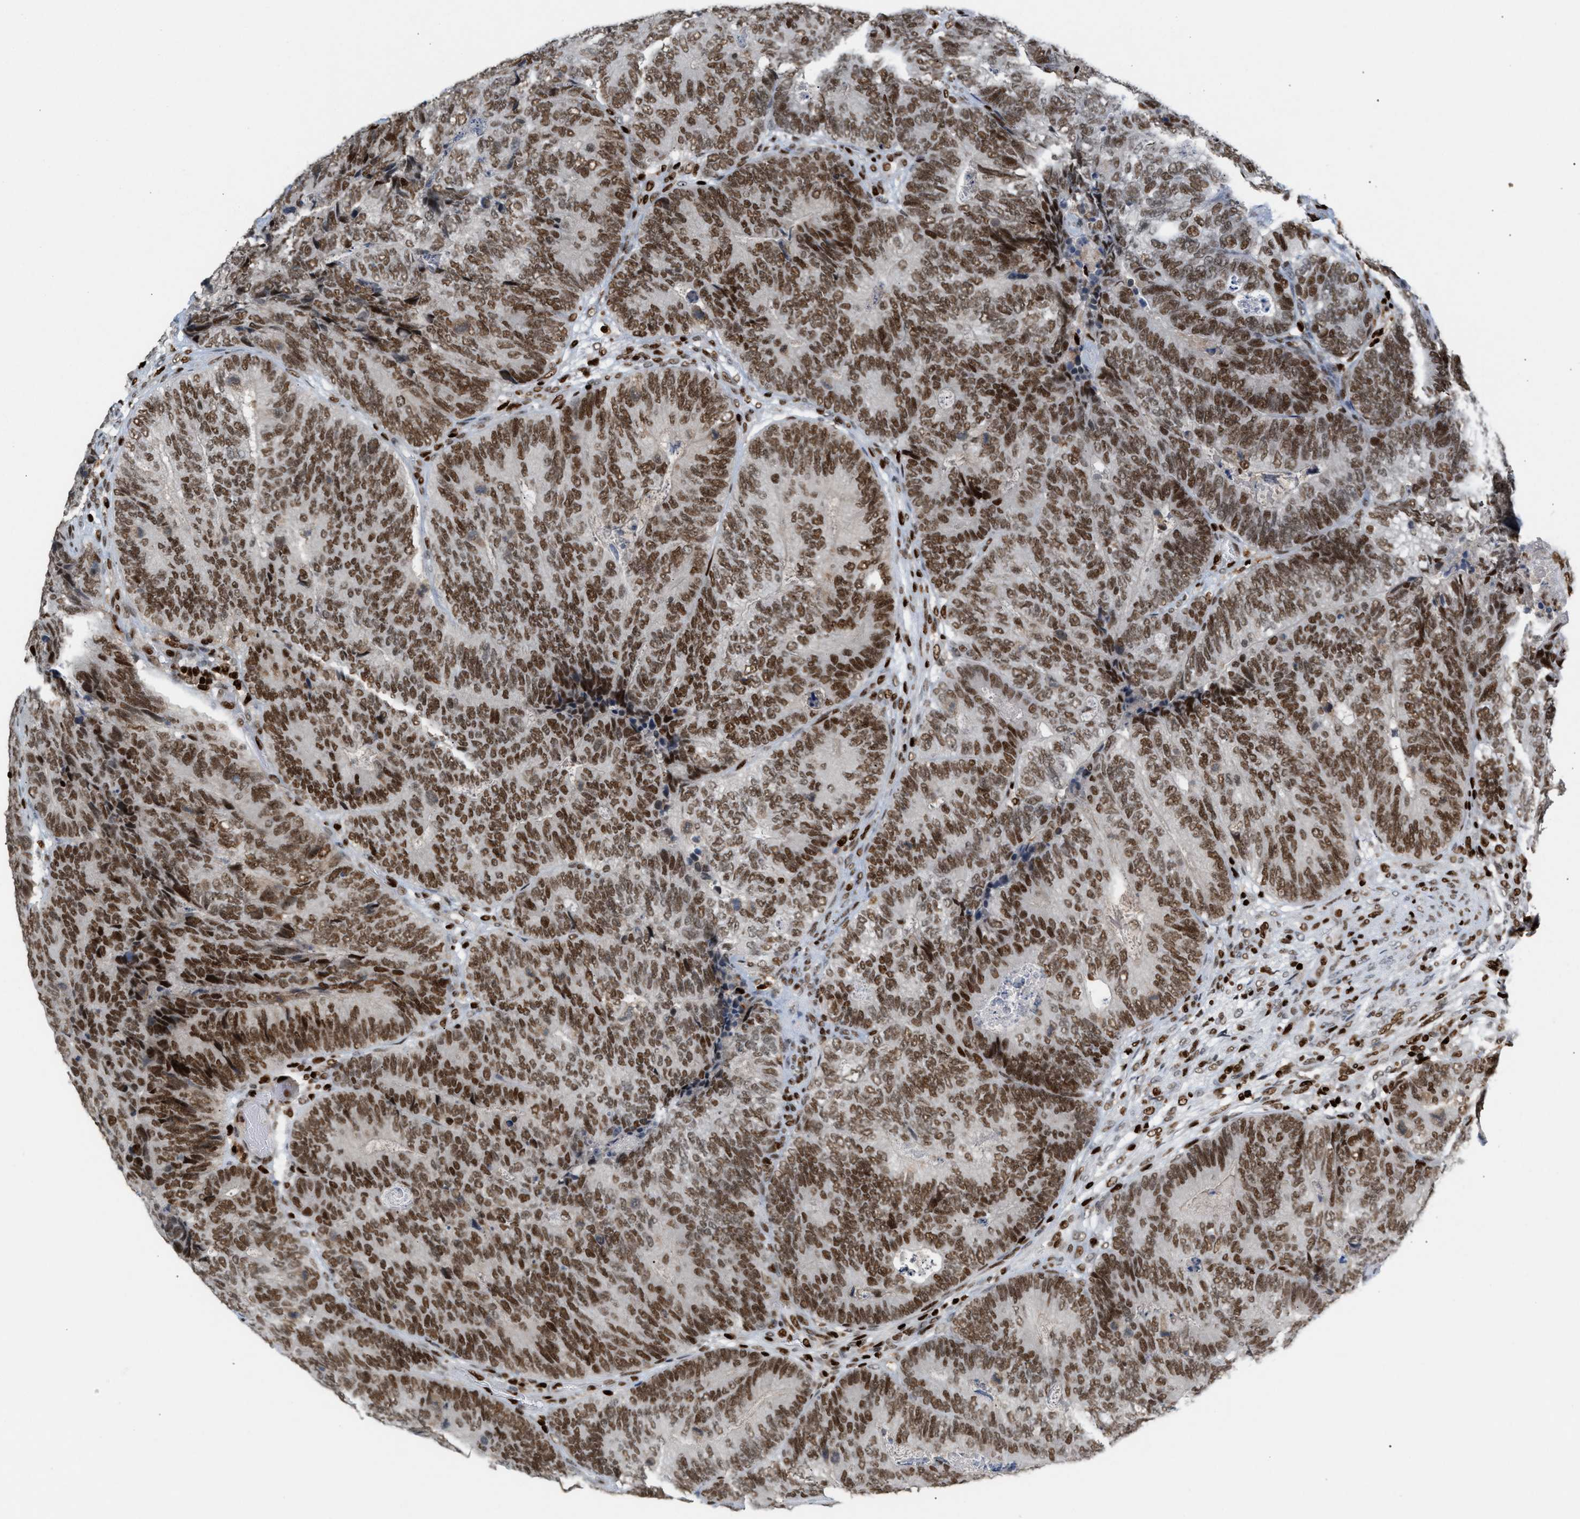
{"staining": {"intensity": "moderate", "quantity": ">75%", "location": "nuclear"}, "tissue": "colorectal cancer", "cell_type": "Tumor cells", "image_type": "cancer", "snomed": [{"axis": "morphology", "description": "Adenocarcinoma, NOS"}, {"axis": "topography", "description": "Colon"}], "caption": "The photomicrograph demonstrates a brown stain indicating the presence of a protein in the nuclear of tumor cells in adenocarcinoma (colorectal).", "gene": "RNASEK-C17orf49", "patient": {"sex": "female", "age": 67}}